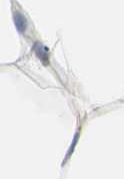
{"staining": {"intensity": "negative", "quantity": "none", "location": "none"}, "tissue": "adipose tissue", "cell_type": "Adipocytes", "image_type": "normal", "snomed": [{"axis": "morphology", "description": "Normal tissue, NOS"}, {"axis": "topography", "description": "Breast"}, {"axis": "topography", "description": "Adipose tissue"}], "caption": "An immunohistochemistry (IHC) micrograph of normal adipose tissue is shown. There is no staining in adipocytes of adipose tissue.", "gene": "TMF1", "patient": {"sex": "female", "age": 25}}